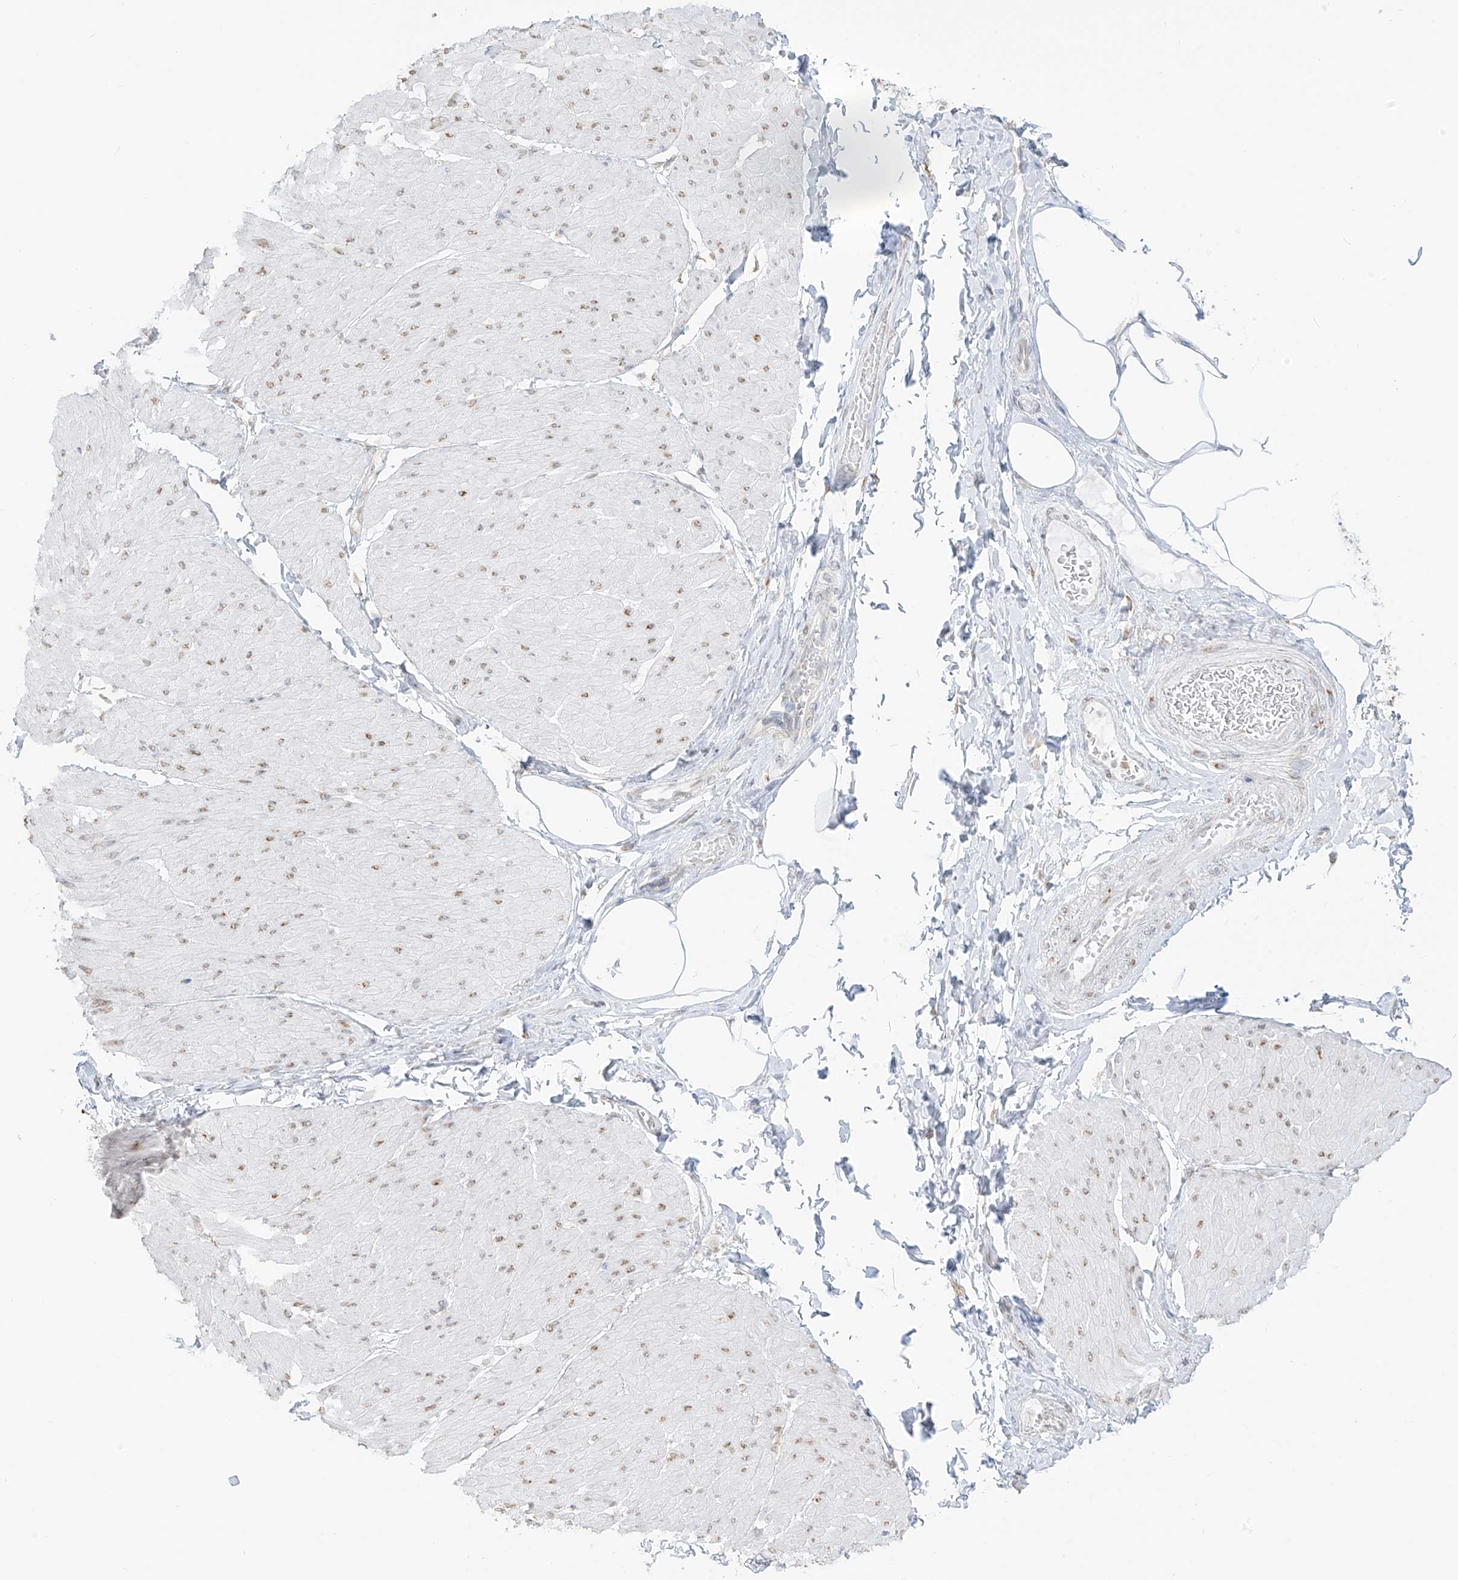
{"staining": {"intensity": "weak", "quantity": "<25%", "location": "nuclear"}, "tissue": "smooth muscle", "cell_type": "Smooth muscle cells", "image_type": "normal", "snomed": [{"axis": "morphology", "description": "Urothelial carcinoma, High grade"}, {"axis": "topography", "description": "Urinary bladder"}], "caption": "This is an immunohistochemistry (IHC) photomicrograph of normal human smooth muscle. There is no expression in smooth muscle cells.", "gene": "LRRC59", "patient": {"sex": "male", "age": 46}}